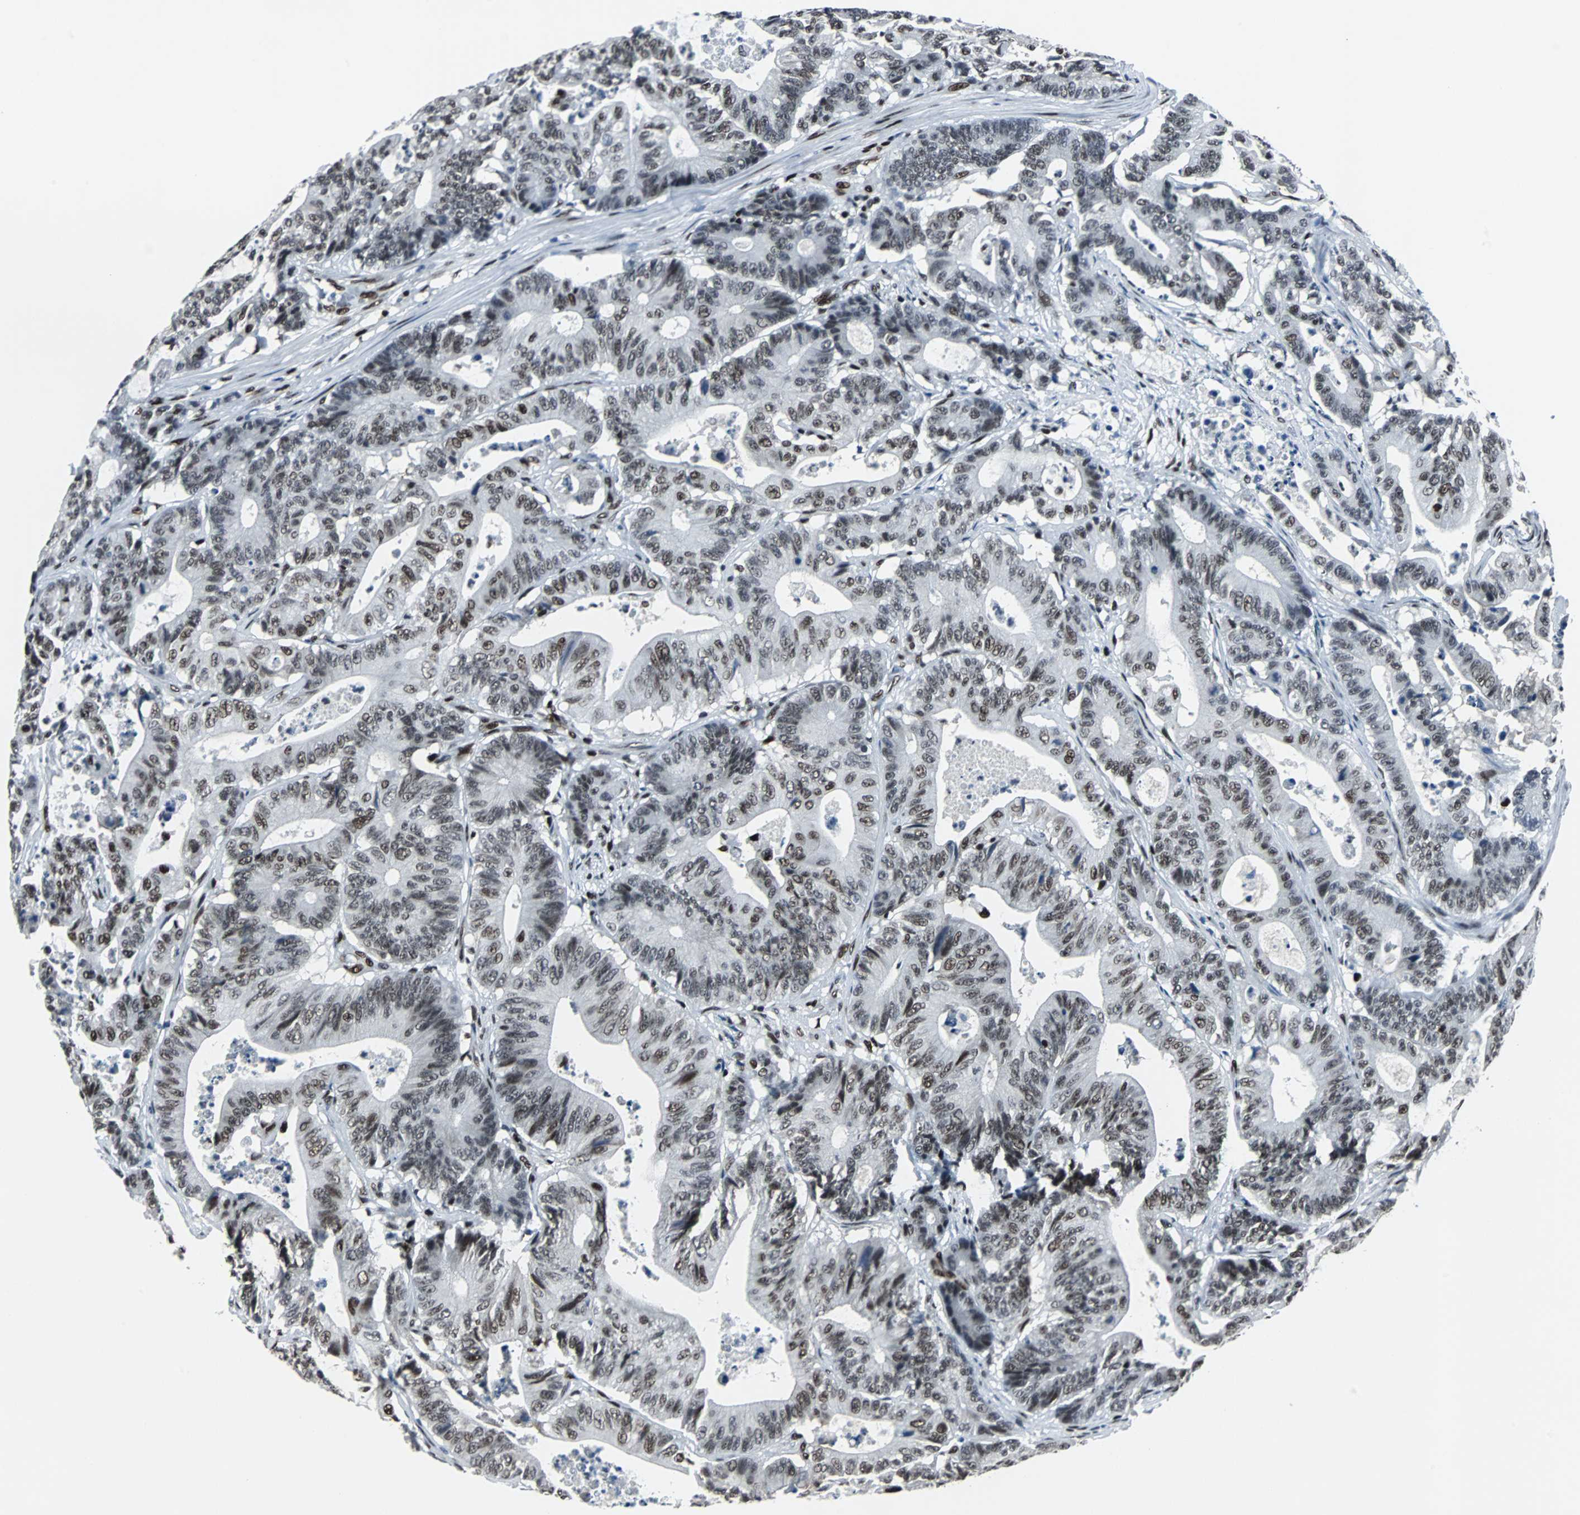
{"staining": {"intensity": "moderate", "quantity": ">75%", "location": "nuclear"}, "tissue": "colorectal cancer", "cell_type": "Tumor cells", "image_type": "cancer", "snomed": [{"axis": "morphology", "description": "Adenocarcinoma, NOS"}, {"axis": "topography", "description": "Colon"}], "caption": "A photomicrograph showing moderate nuclear expression in approximately >75% of tumor cells in colorectal cancer, as visualized by brown immunohistochemical staining.", "gene": "MEF2D", "patient": {"sex": "female", "age": 84}}